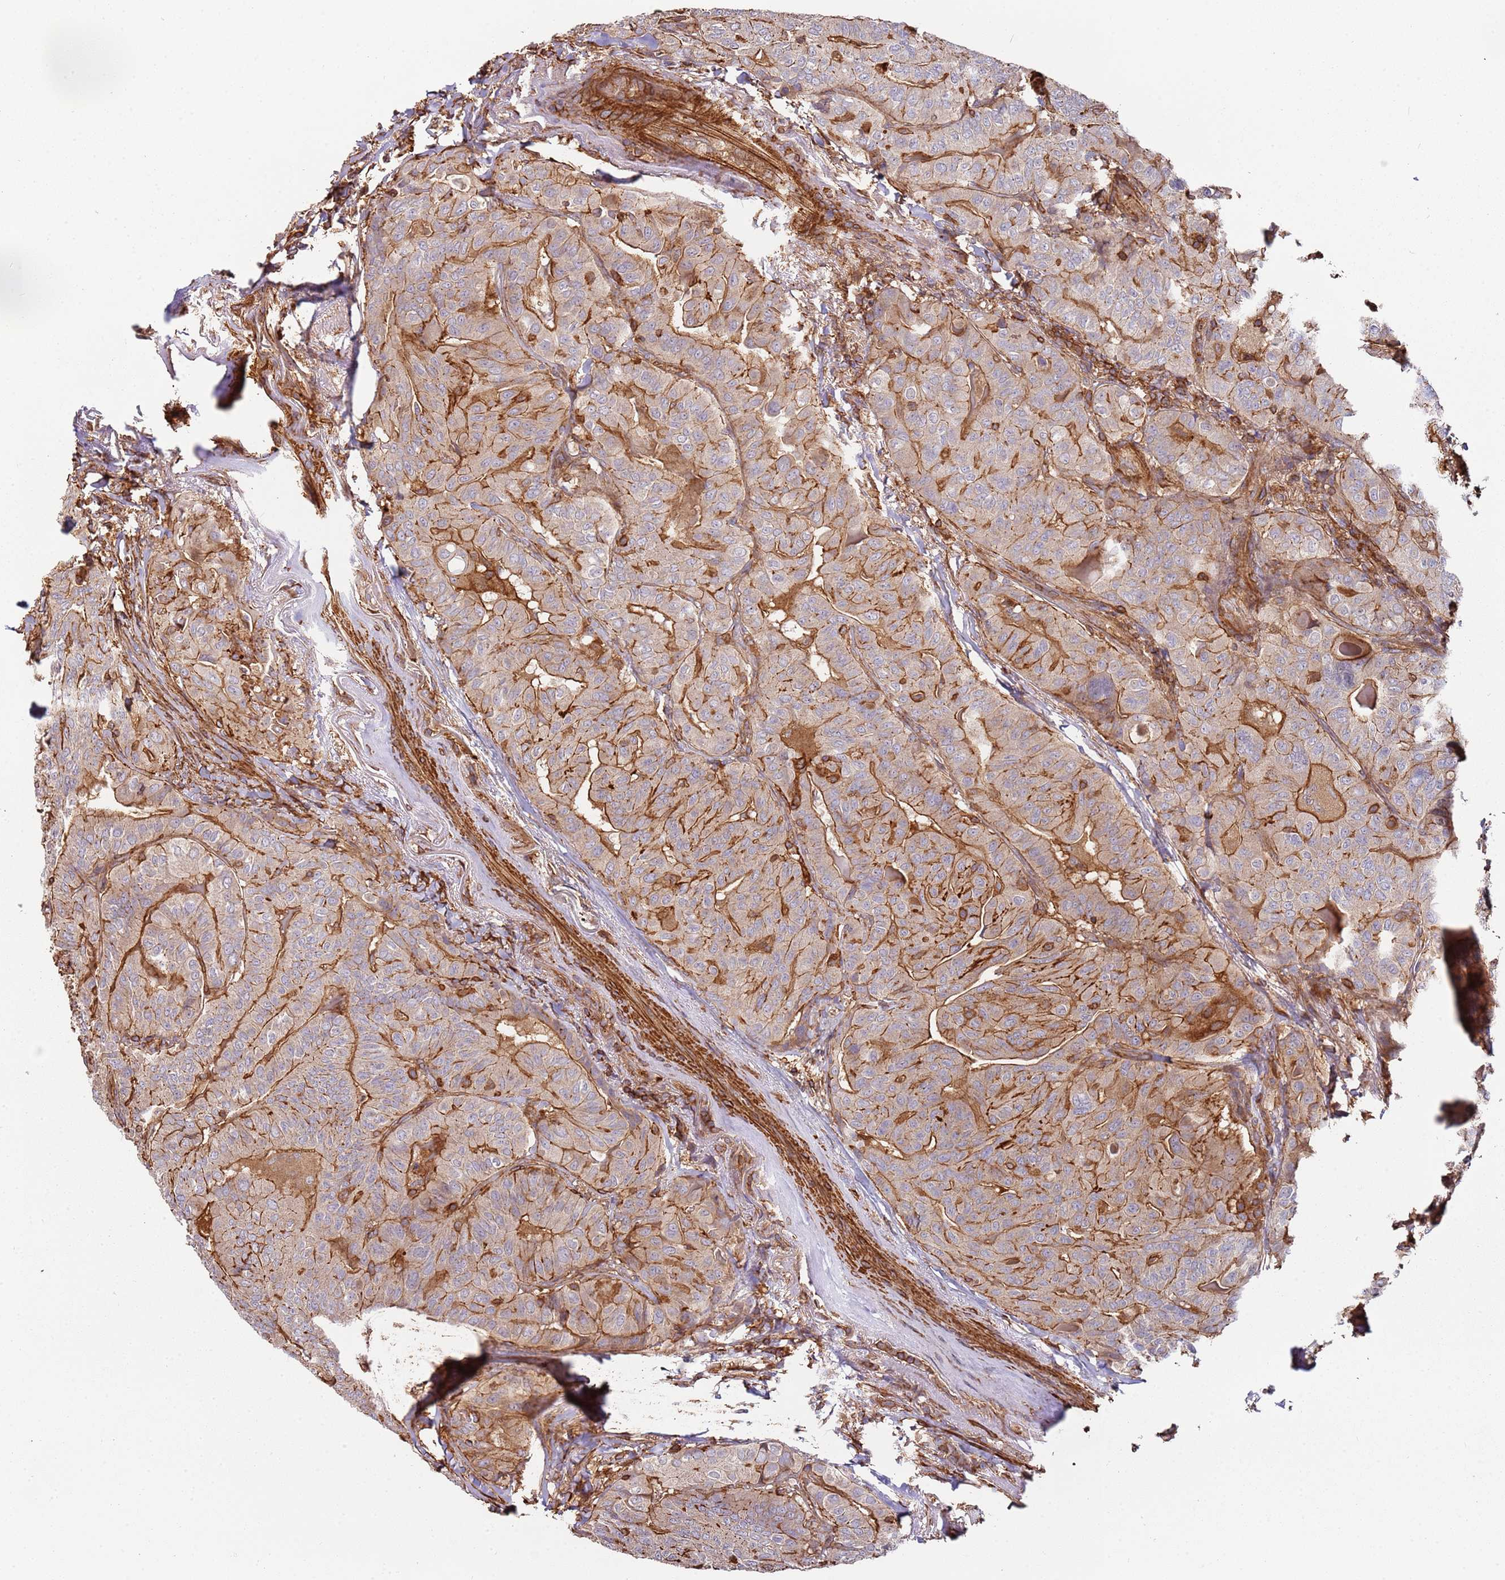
{"staining": {"intensity": "moderate", "quantity": "25%-75%", "location": "cytoplasmic/membranous"}, "tissue": "thyroid cancer", "cell_type": "Tumor cells", "image_type": "cancer", "snomed": [{"axis": "morphology", "description": "Papillary adenocarcinoma, NOS"}, {"axis": "topography", "description": "Thyroid gland"}], "caption": "High-magnification brightfield microscopy of thyroid cancer (papillary adenocarcinoma) stained with DAB (3,3'-diaminobenzidine) (brown) and counterstained with hematoxylin (blue). tumor cells exhibit moderate cytoplasmic/membranous staining is appreciated in about25%-75% of cells. The staining was performed using DAB to visualize the protein expression in brown, while the nuclei were stained in blue with hematoxylin (Magnification: 20x).", "gene": "CYP2U1", "patient": {"sex": "female", "age": 68}}